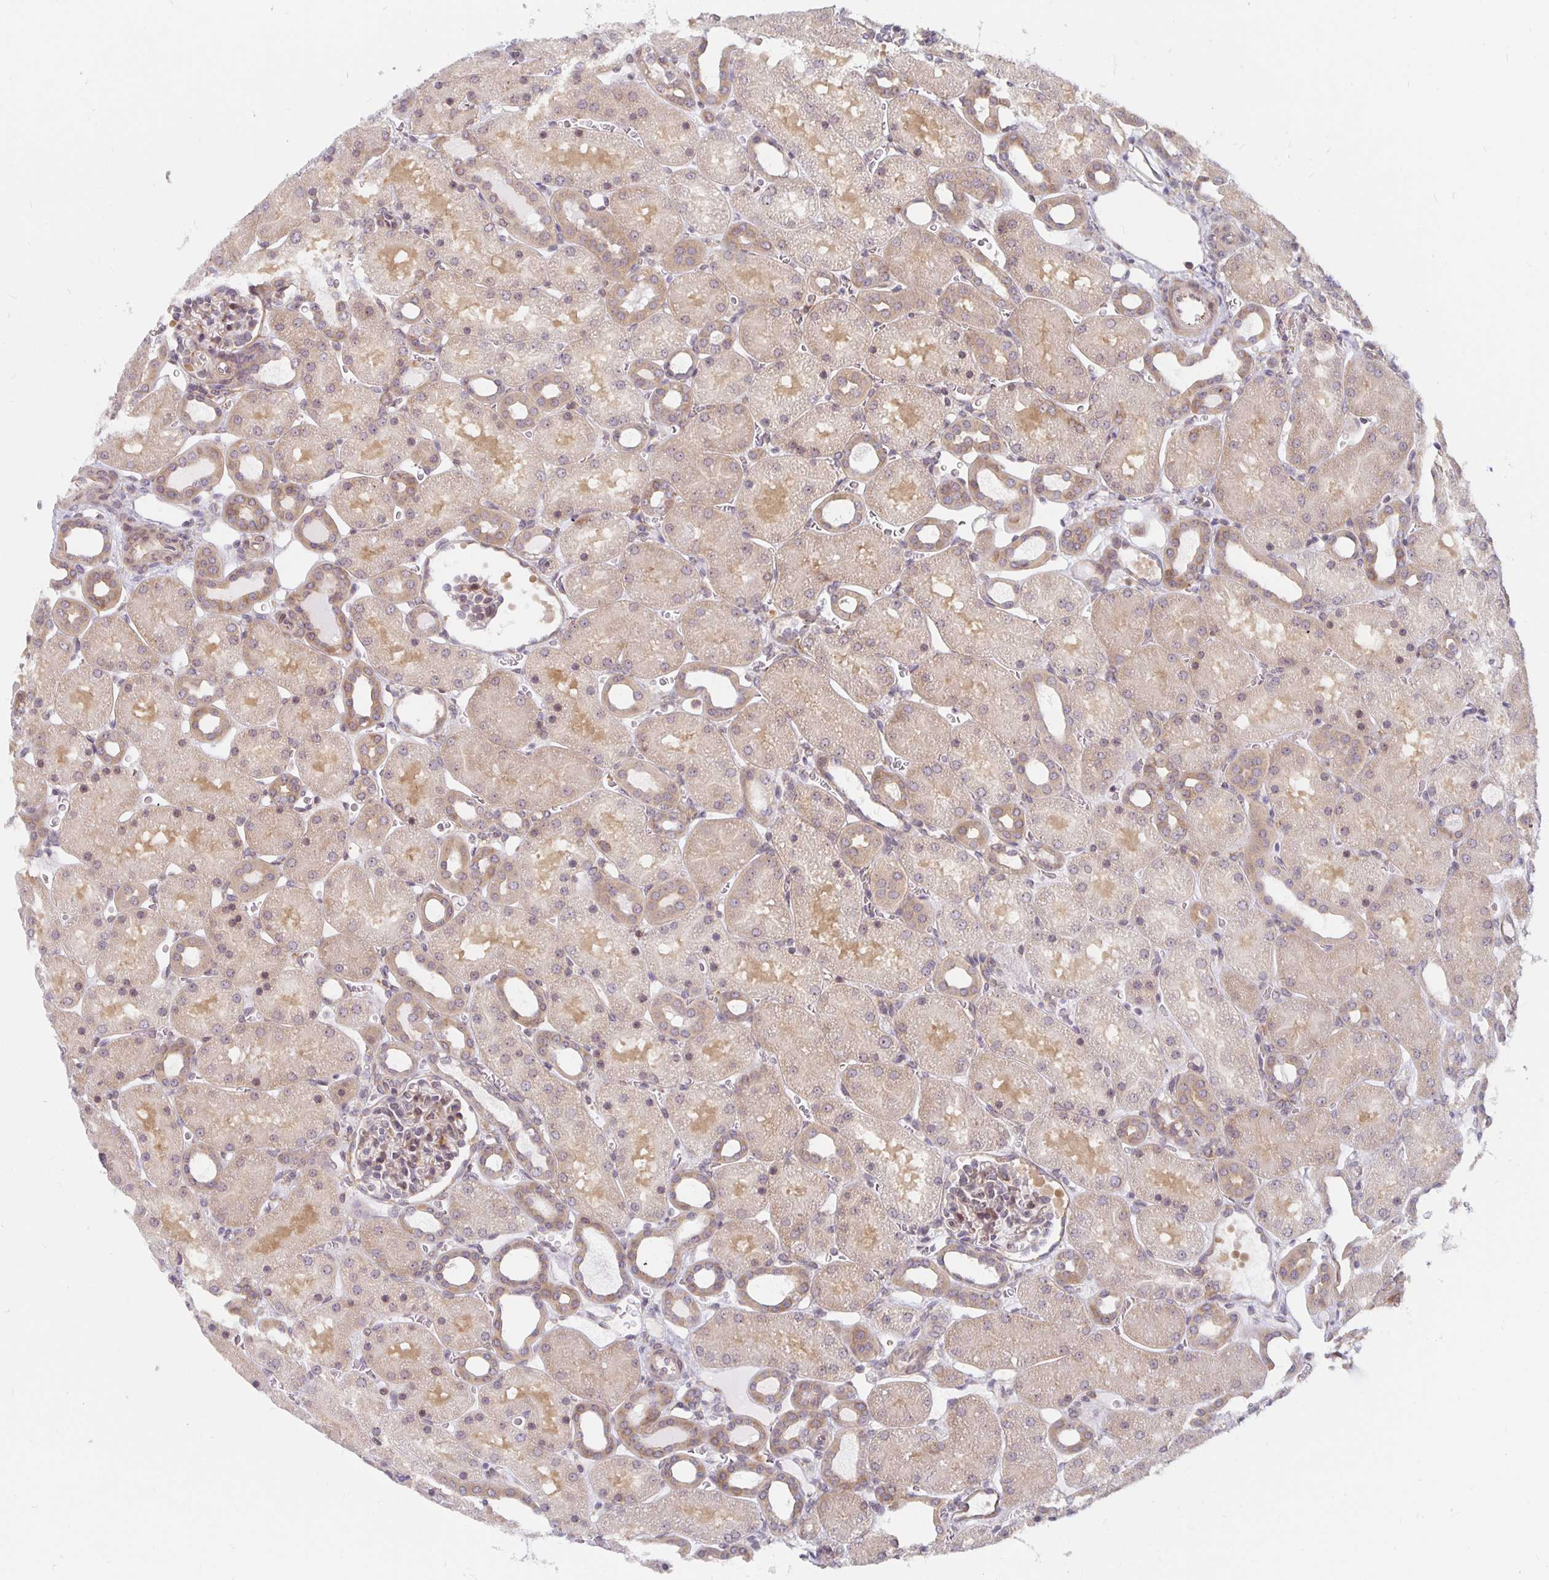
{"staining": {"intensity": "weak", "quantity": ">75%", "location": "cytoplasmic/membranous"}, "tissue": "kidney", "cell_type": "Cells in glomeruli", "image_type": "normal", "snomed": [{"axis": "morphology", "description": "Normal tissue, NOS"}, {"axis": "topography", "description": "Kidney"}], "caption": "Immunohistochemistry (IHC) (DAB (3,3'-diaminobenzidine)) staining of unremarkable kidney demonstrates weak cytoplasmic/membranous protein expression in about >75% of cells in glomeruli.", "gene": "PDAP1", "patient": {"sex": "male", "age": 2}}